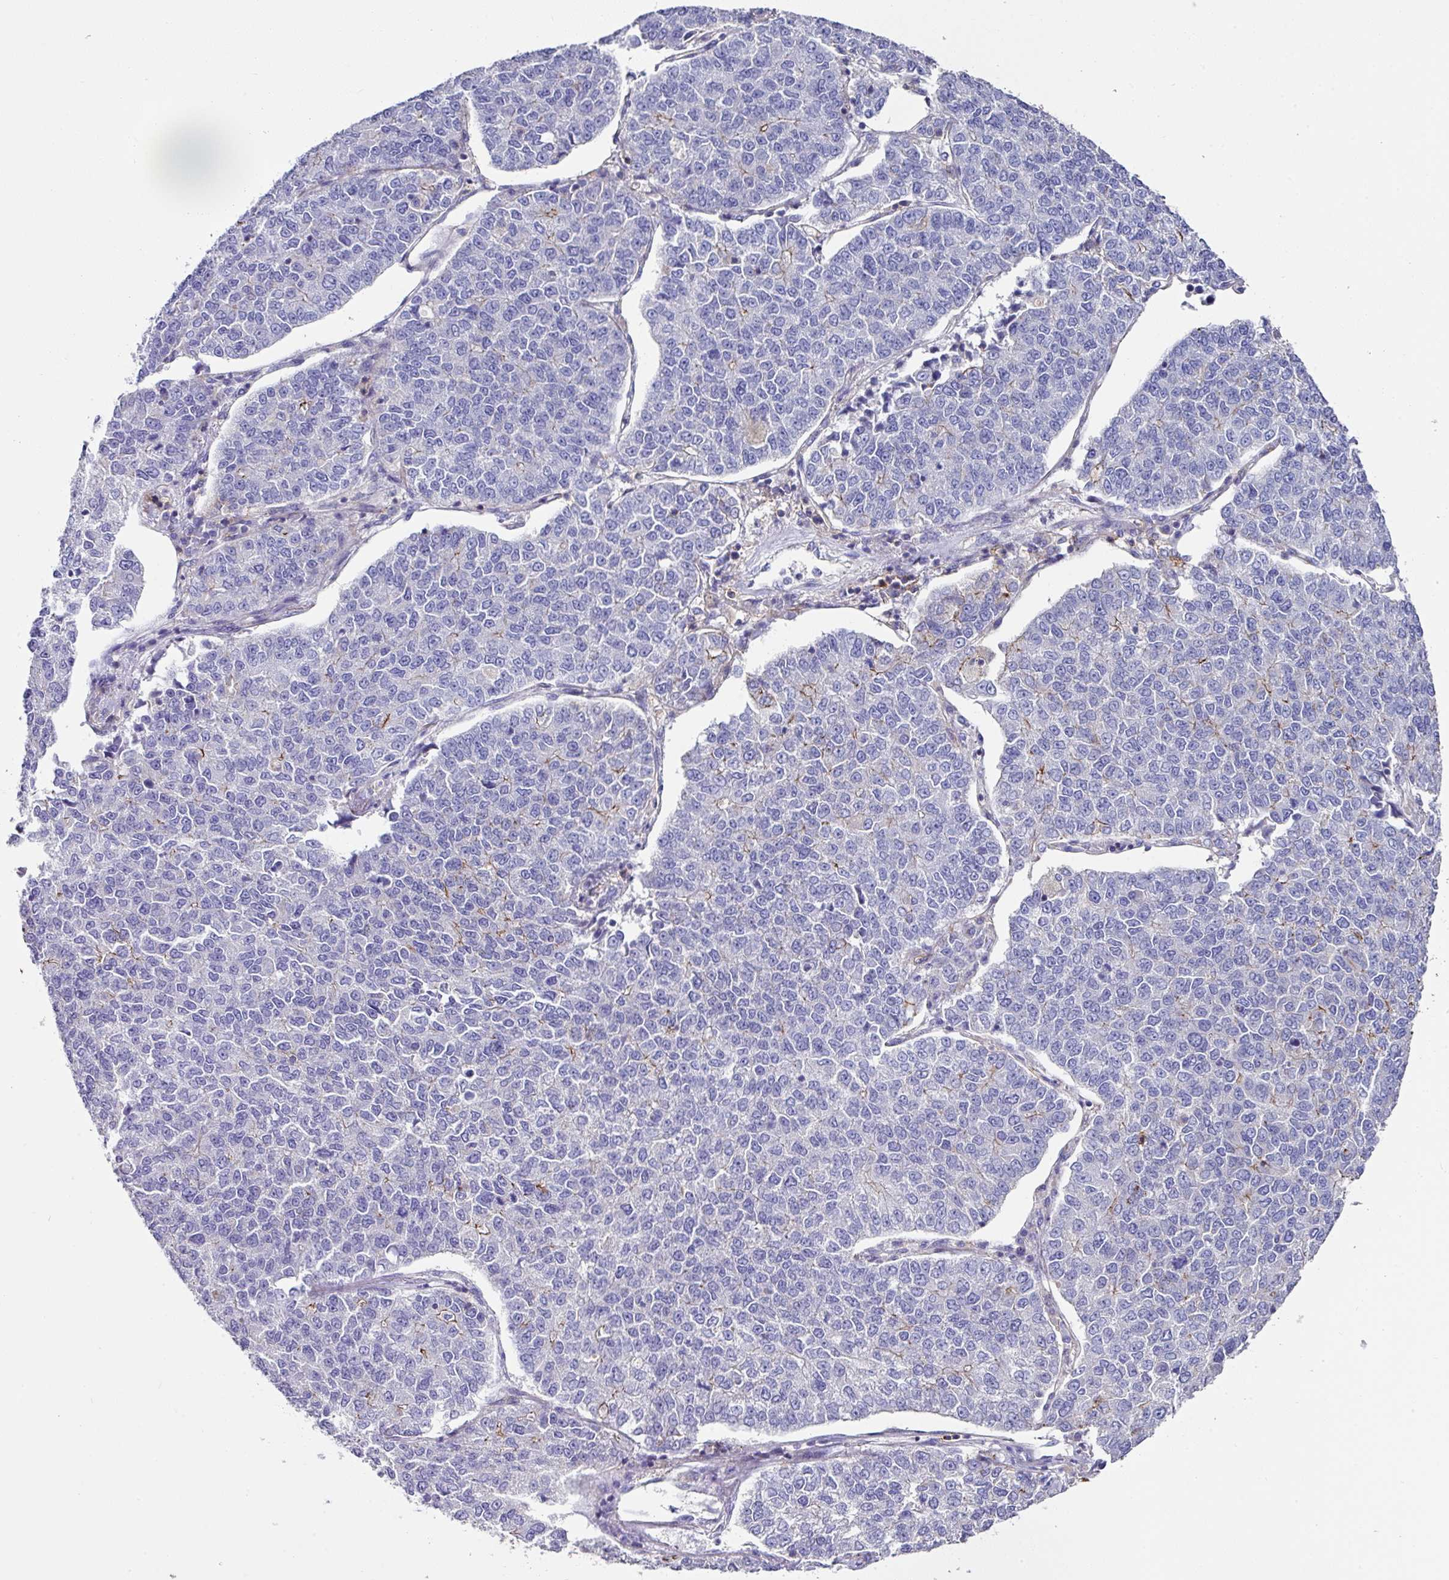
{"staining": {"intensity": "negative", "quantity": "none", "location": "none"}, "tissue": "lung cancer", "cell_type": "Tumor cells", "image_type": "cancer", "snomed": [{"axis": "morphology", "description": "Adenocarcinoma, NOS"}, {"axis": "topography", "description": "Lung"}], "caption": "There is no significant staining in tumor cells of lung adenocarcinoma. Brightfield microscopy of immunohistochemistry stained with DAB (3,3'-diaminobenzidine) (brown) and hematoxylin (blue), captured at high magnification.", "gene": "CLDN1", "patient": {"sex": "male", "age": 49}}